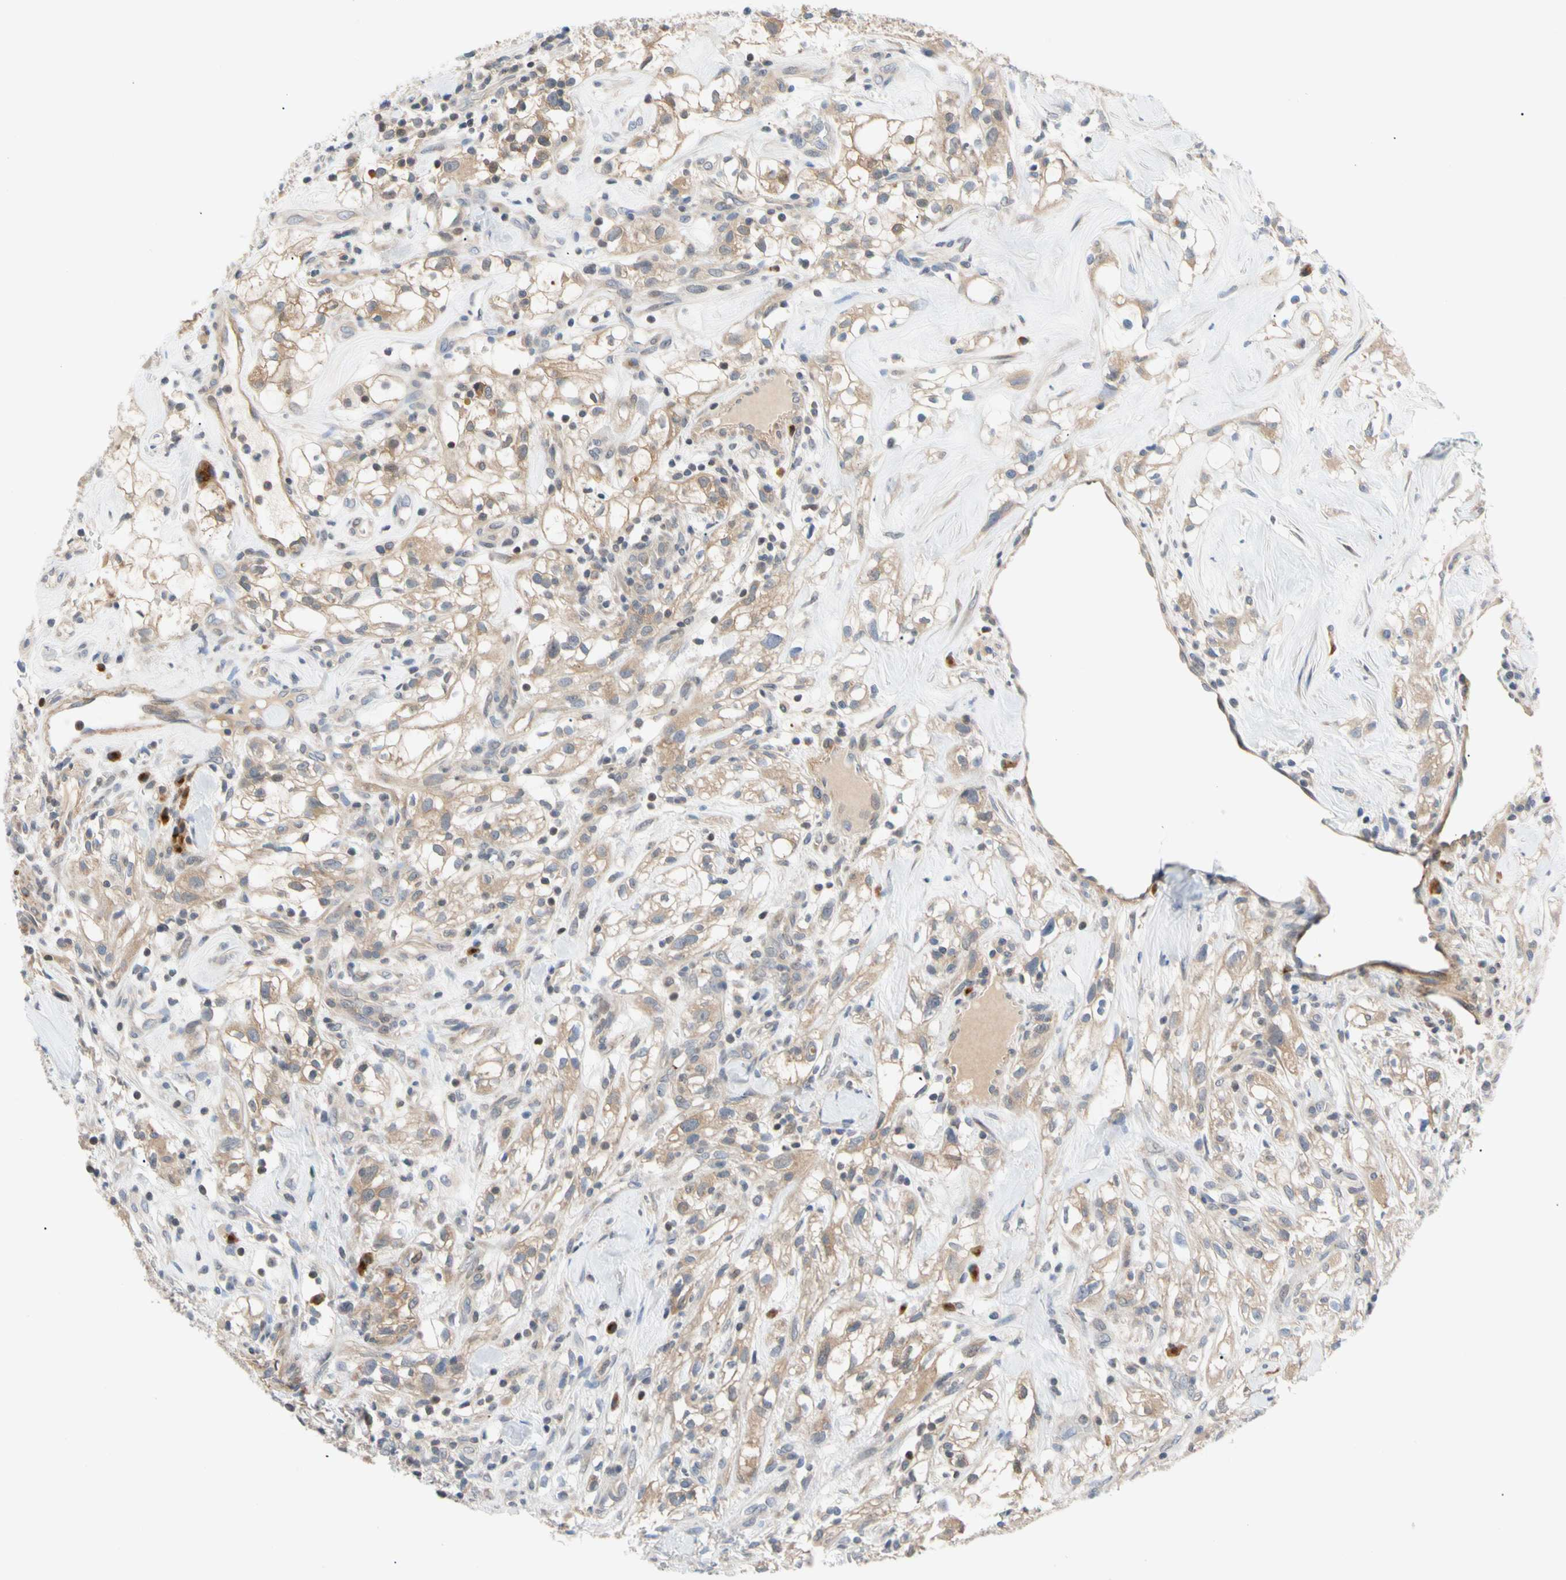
{"staining": {"intensity": "weak", "quantity": "25%-75%", "location": "cytoplasmic/membranous"}, "tissue": "renal cancer", "cell_type": "Tumor cells", "image_type": "cancer", "snomed": [{"axis": "morphology", "description": "Adenocarcinoma, NOS"}, {"axis": "topography", "description": "Kidney"}], "caption": "This photomicrograph shows immunohistochemistry (IHC) staining of human adenocarcinoma (renal), with low weak cytoplasmic/membranous positivity in approximately 25%-75% of tumor cells.", "gene": "SEC23B", "patient": {"sex": "female", "age": 60}}